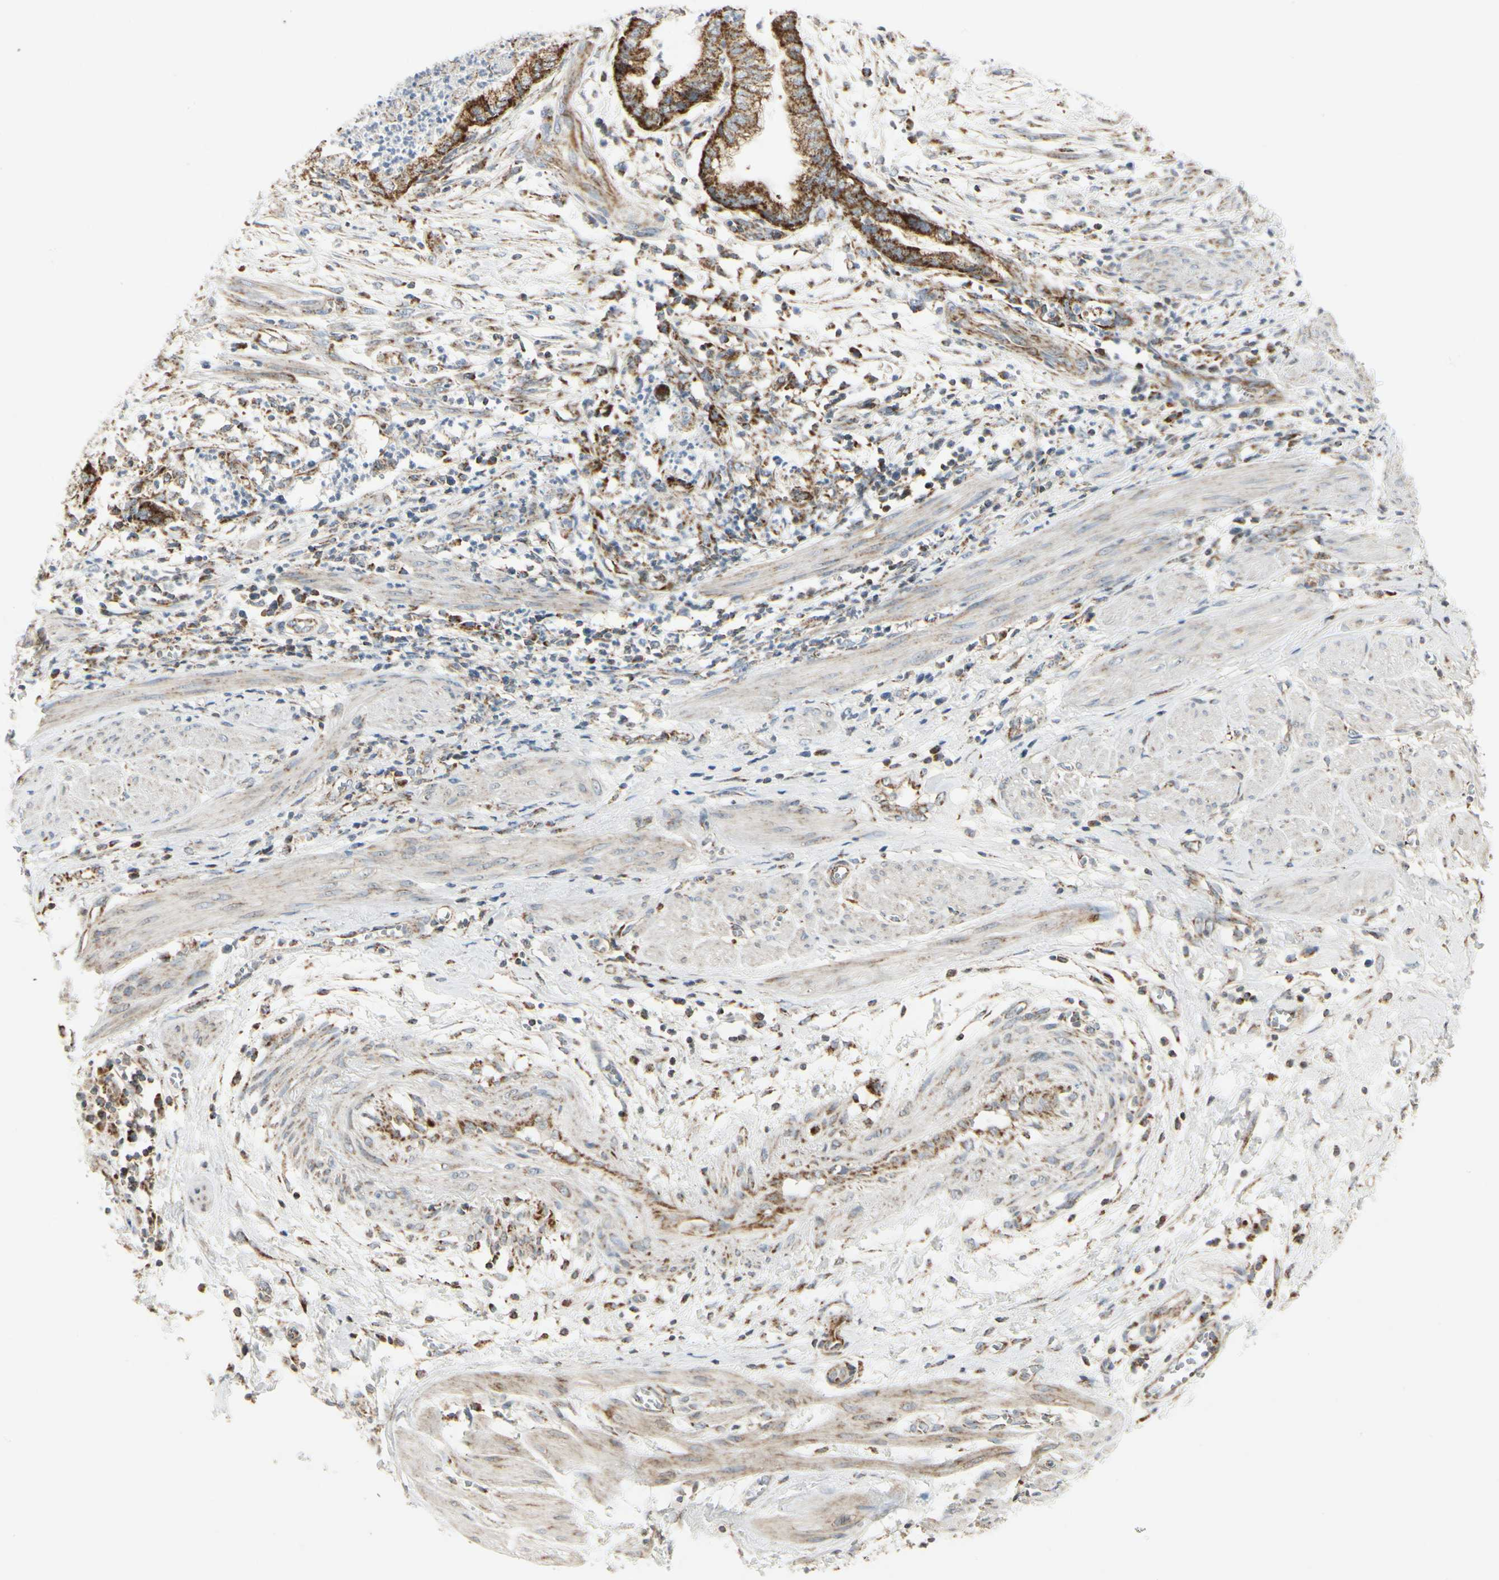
{"staining": {"intensity": "strong", "quantity": ">75%", "location": "cytoplasmic/membranous"}, "tissue": "endometrial cancer", "cell_type": "Tumor cells", "image_type": "cancer", "snomed": [{"axis": "morphology", "description": "Necrosis, NOS"}, {"axis": "morphology", "description": "Adenocarcinoma, NOS"}, {"axis": "topography", "description": "Endometrium"}], "caption": "Endometrial adenocarcinoma stained for a protein (brown) reveals strong cytoplasmic/membranous positive staining in about >75% of tumor cells.", "gene": "ANKS6", "patient": {"sex": "female", "age": 79}}